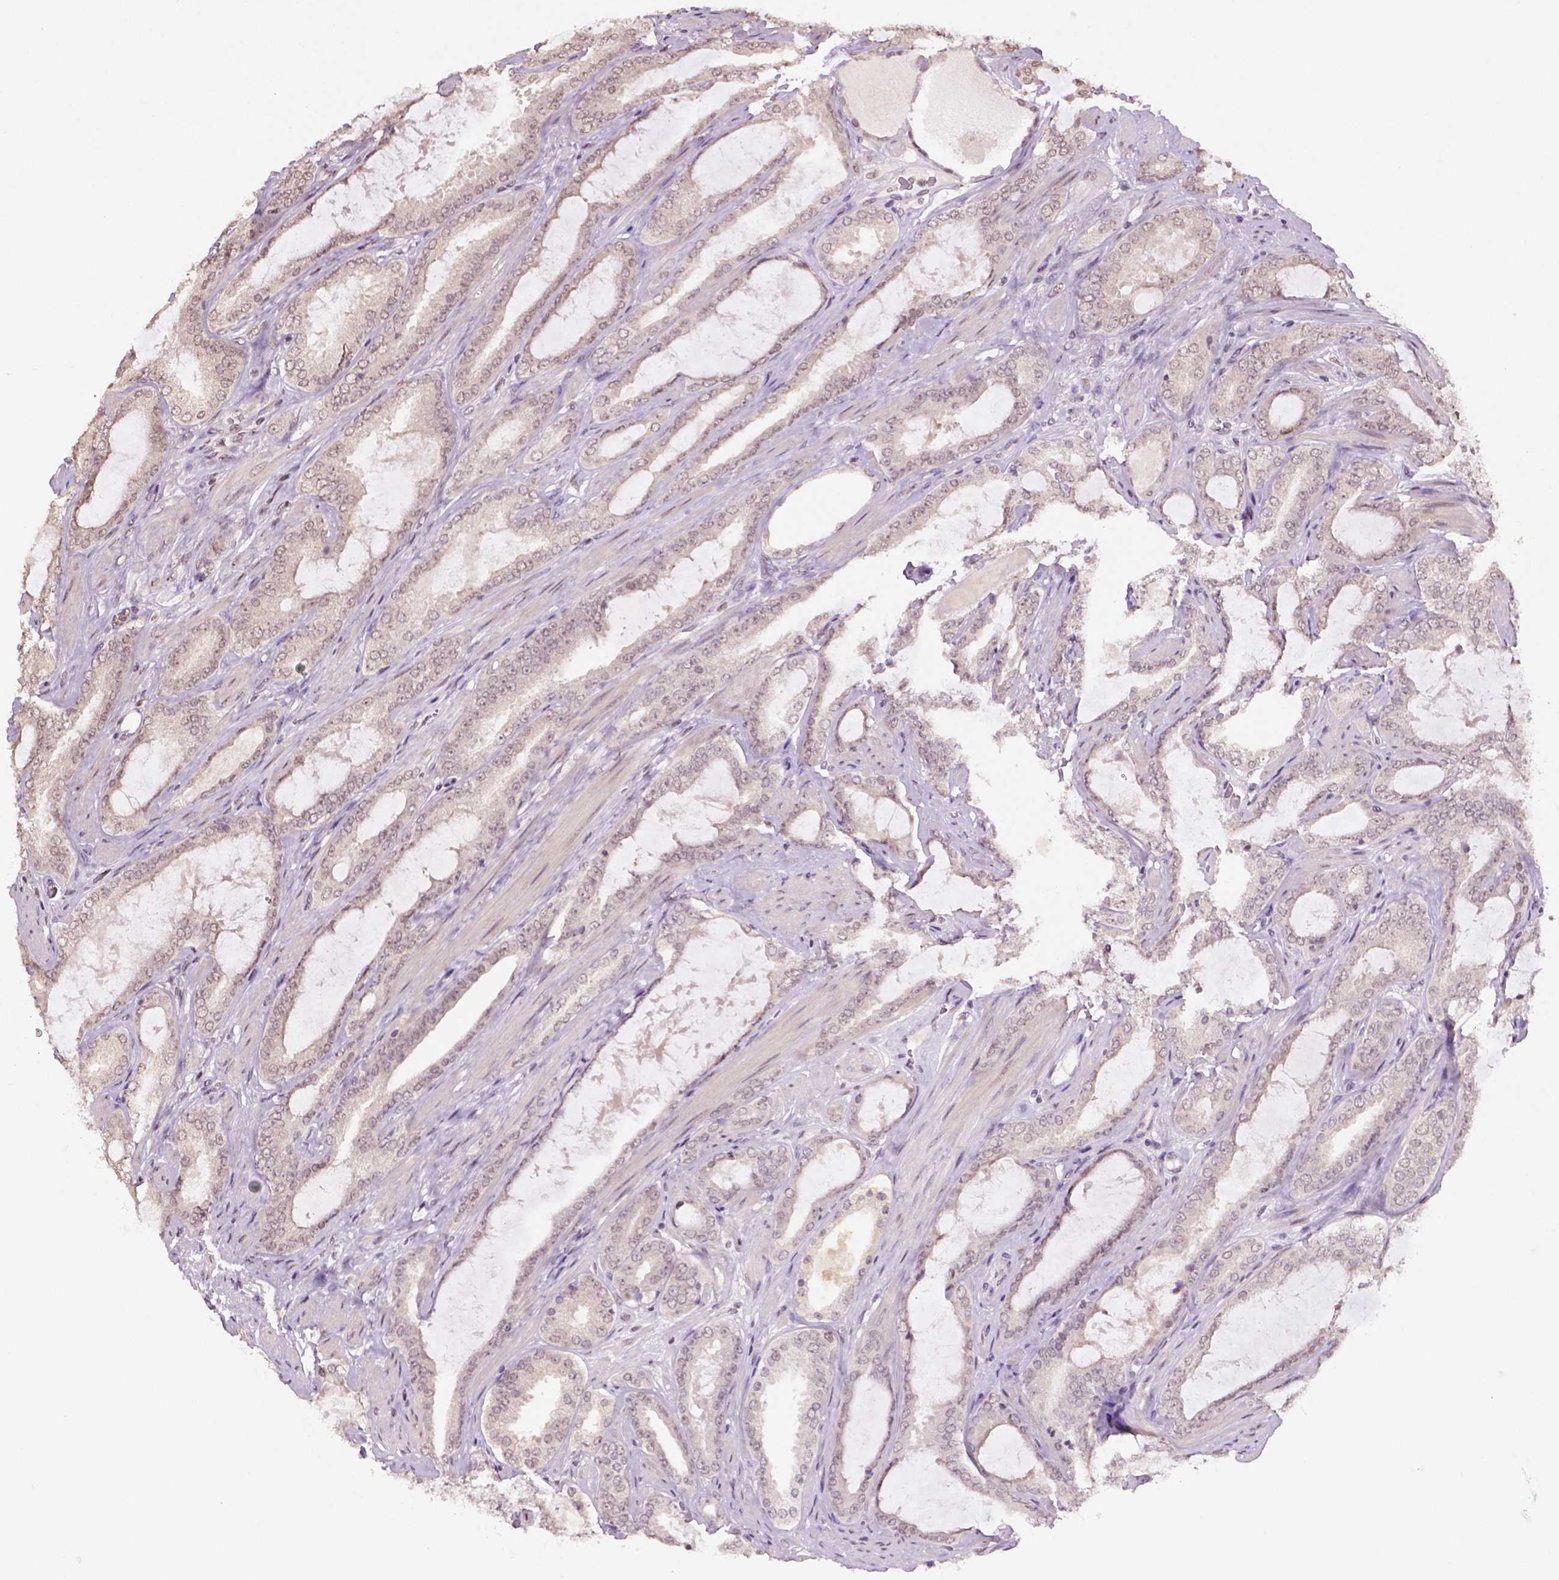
{"staining": {"intensity": "weak", "quantity": ">75%", "location": "nuclear"}, "tissue": "prostate cancer", "cell_type": "Tumor cells", "image_type": "cancer", "snomed": [{"axis": "morphology", "description": "Adenocarcinoma, High grade"}, {"axis": "topography", "description": "Prostate"}], "caption": "Immunohistochemical staining of human prostate adenocarcinoma (high-grade) demonstrates low levels of weak nuclear expression in about >75% of tumor cells.", "gene": "DEK", "patient": {"sex": "male", "age": 63}}